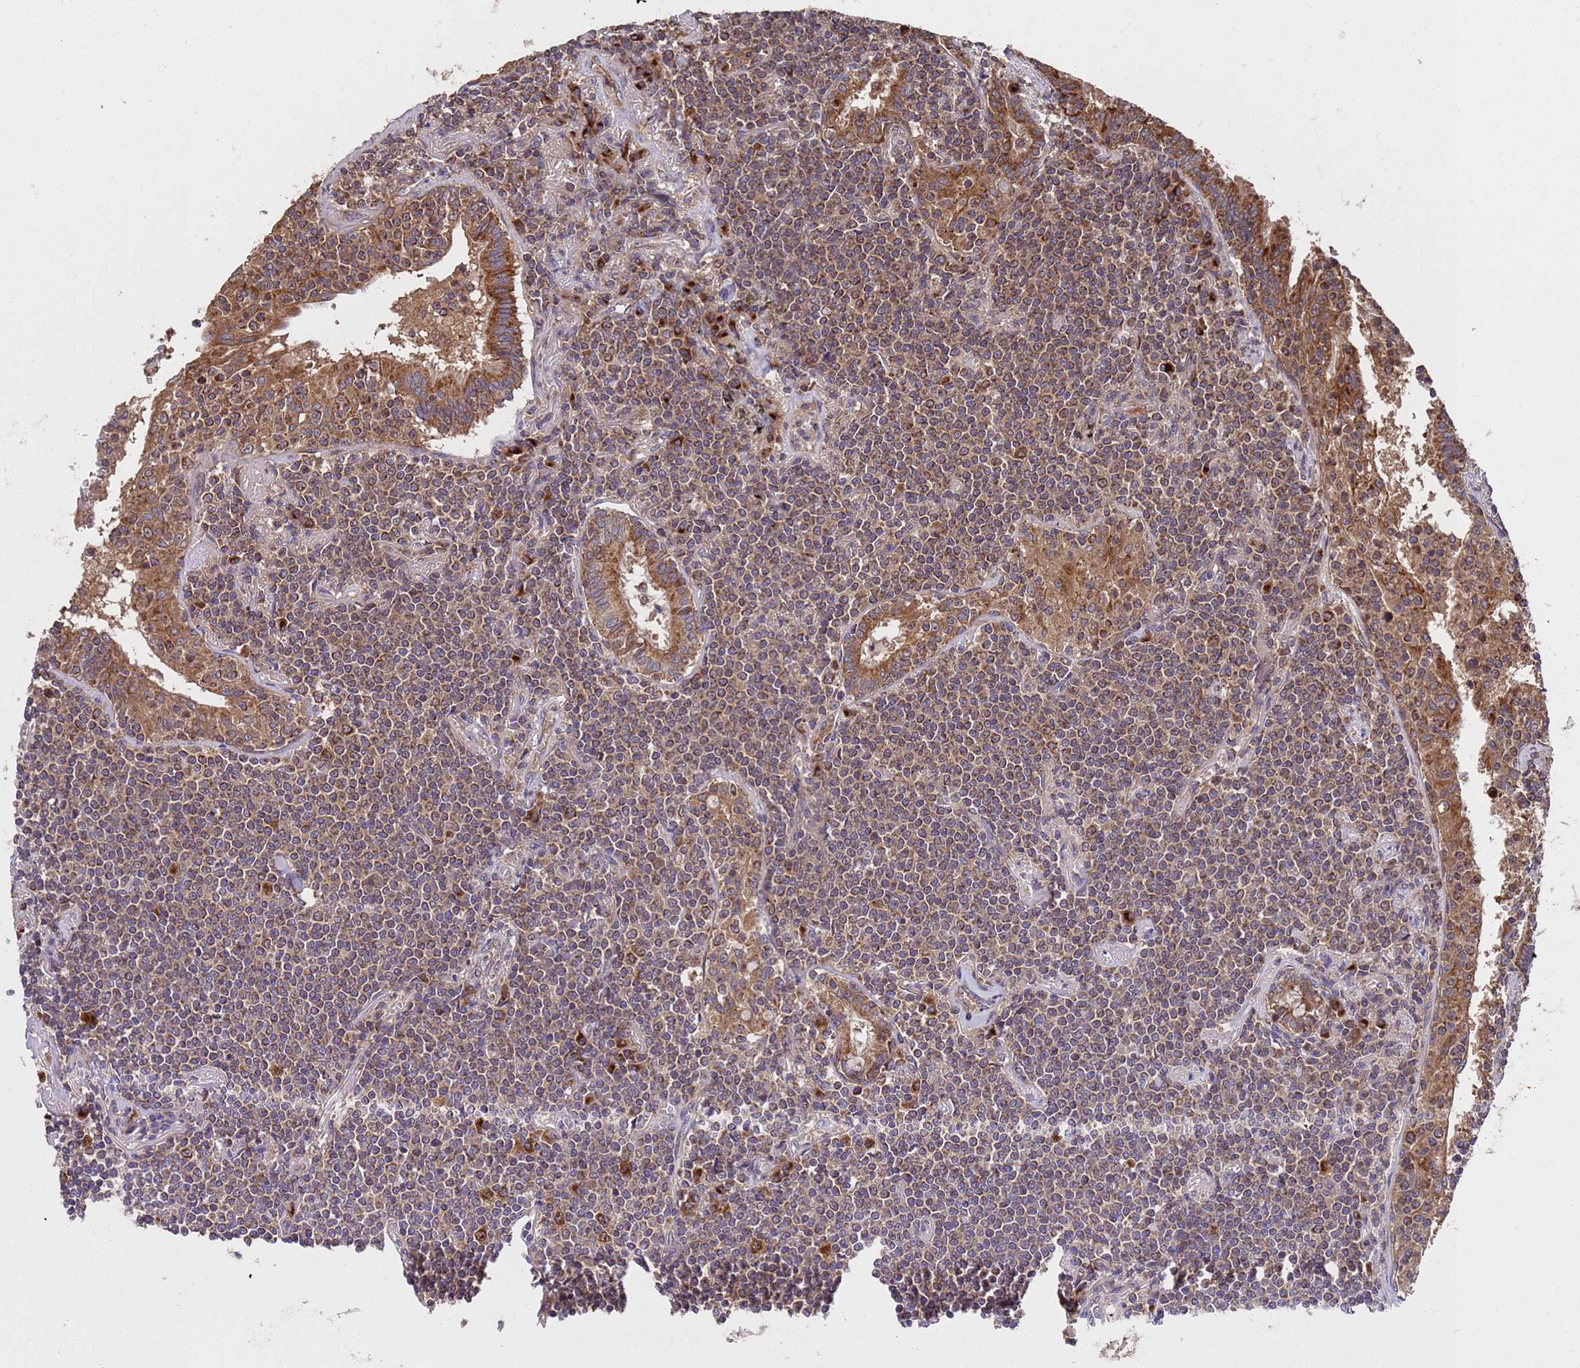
{"staining": {"intensity": "moderate", "quantity": "25%-75%", "location": "cytoplasmic/membranous"}, "tissue": "lymphoma", "cell_type": "Tumor cells", "image_type": "cancer", "snomed": [{"axis": "morphology", "description": "Malignant lymphoma, non-Hodgkin's type, Low grade"}, {"axis": "topography", "description": "Lung"}], "caption": "A medium amount of moderate cytoplasmic/membranous expression is present in approximately 25%-75% of tumor cells in lymphoma tissue.", "gene": "TSR3", "patient": {"sex": "female", "age": 71}}